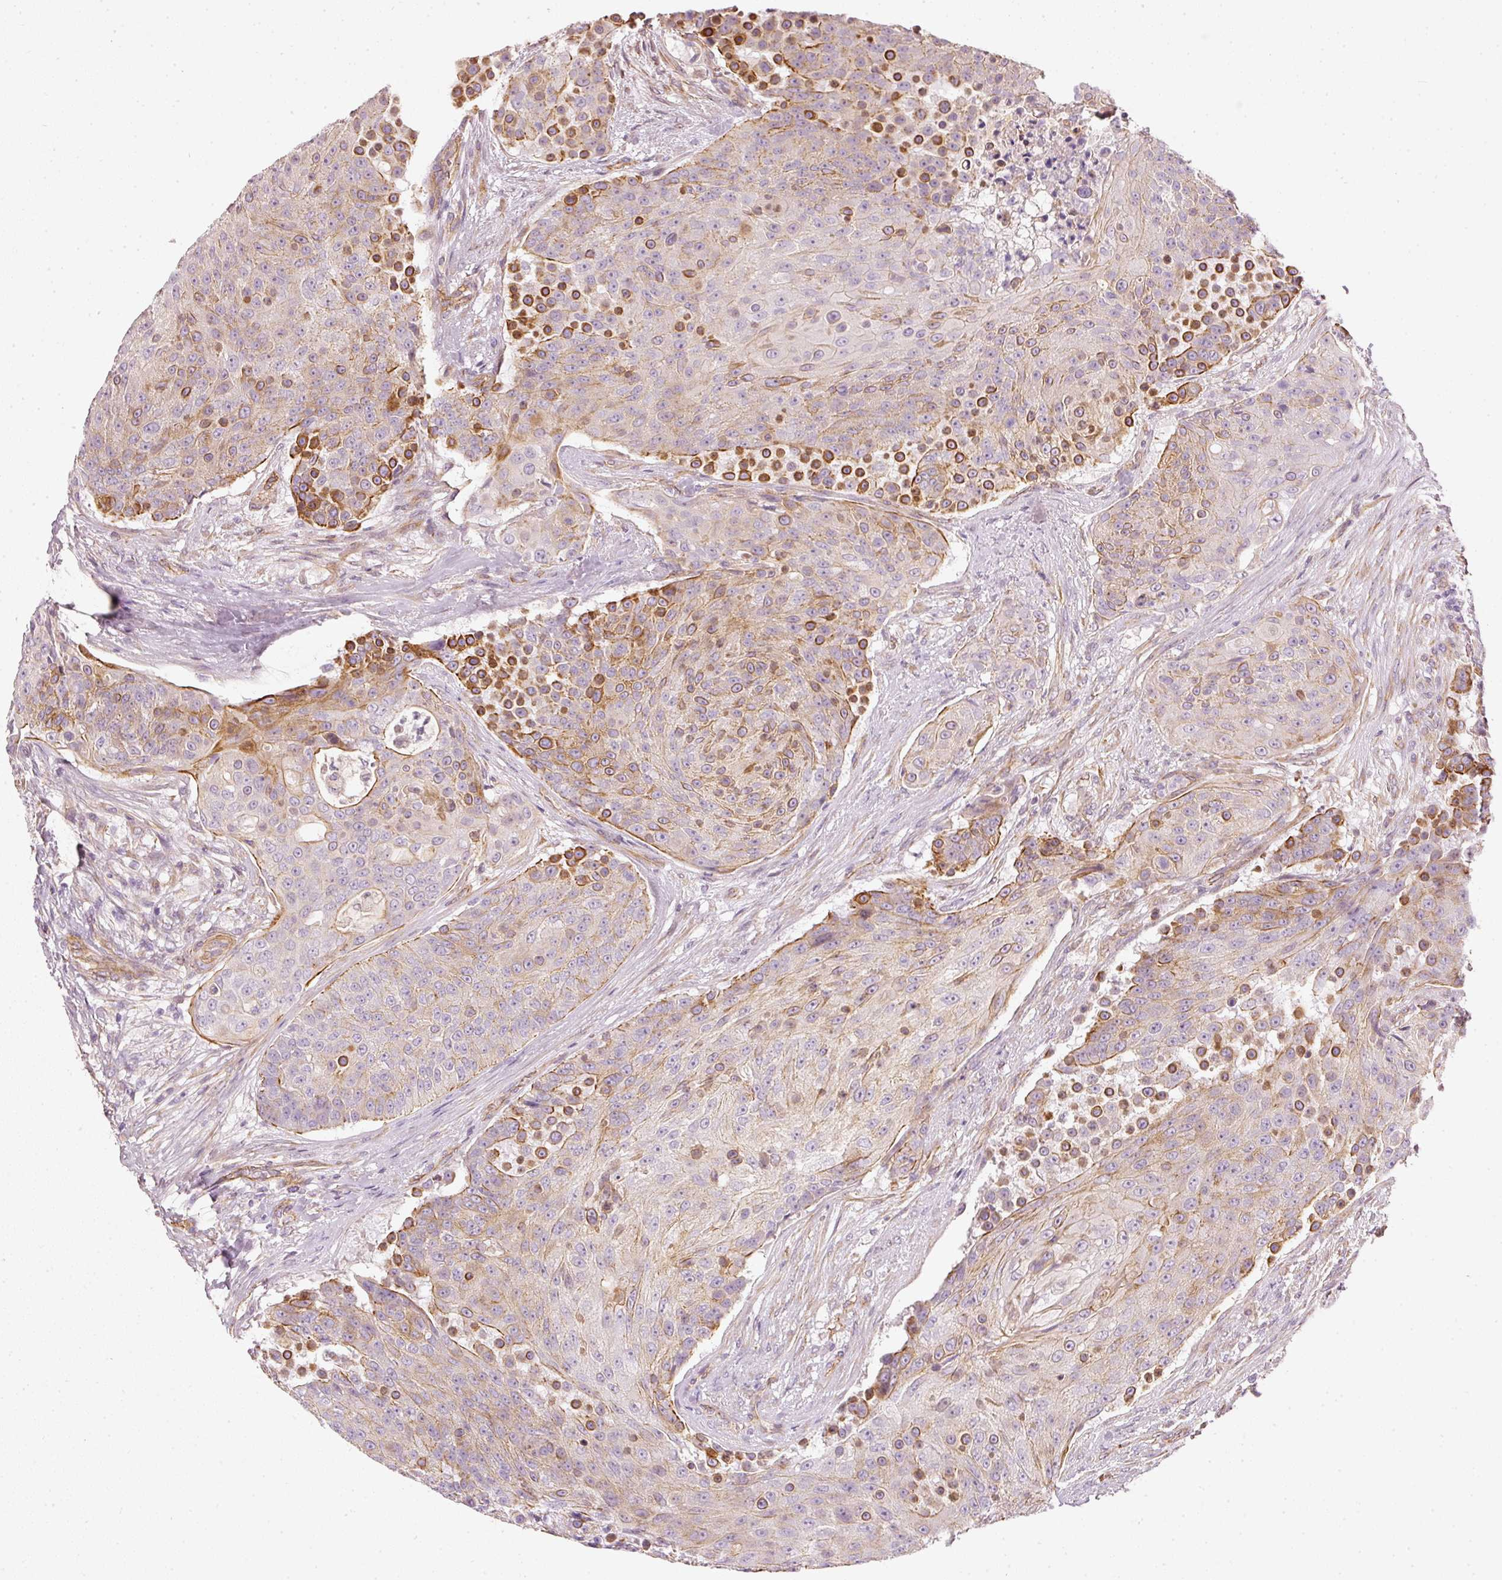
{"staining": {"intensity": "strong", "quantity": "25%-75%", "location": "cytoplasmic/membranous"}, "tissue": "urothelial cancer", "cell_type": "Tumor cells", "image_type": "cancer", "snomed": [{"axis": "morphology", "description": "Urothelial carcinoma, High grade"}, {"axis": "topography", "description": "Urinary bladder"}], "caption": "About 25%-75% of tumor cells in urothelial cancer exhibit strong cytoplasmic/membranous protein staining as visualized by brown immunohistochemical staining.", "gene": "OSR2", "patient": {"sex": "female", "age": 63}}